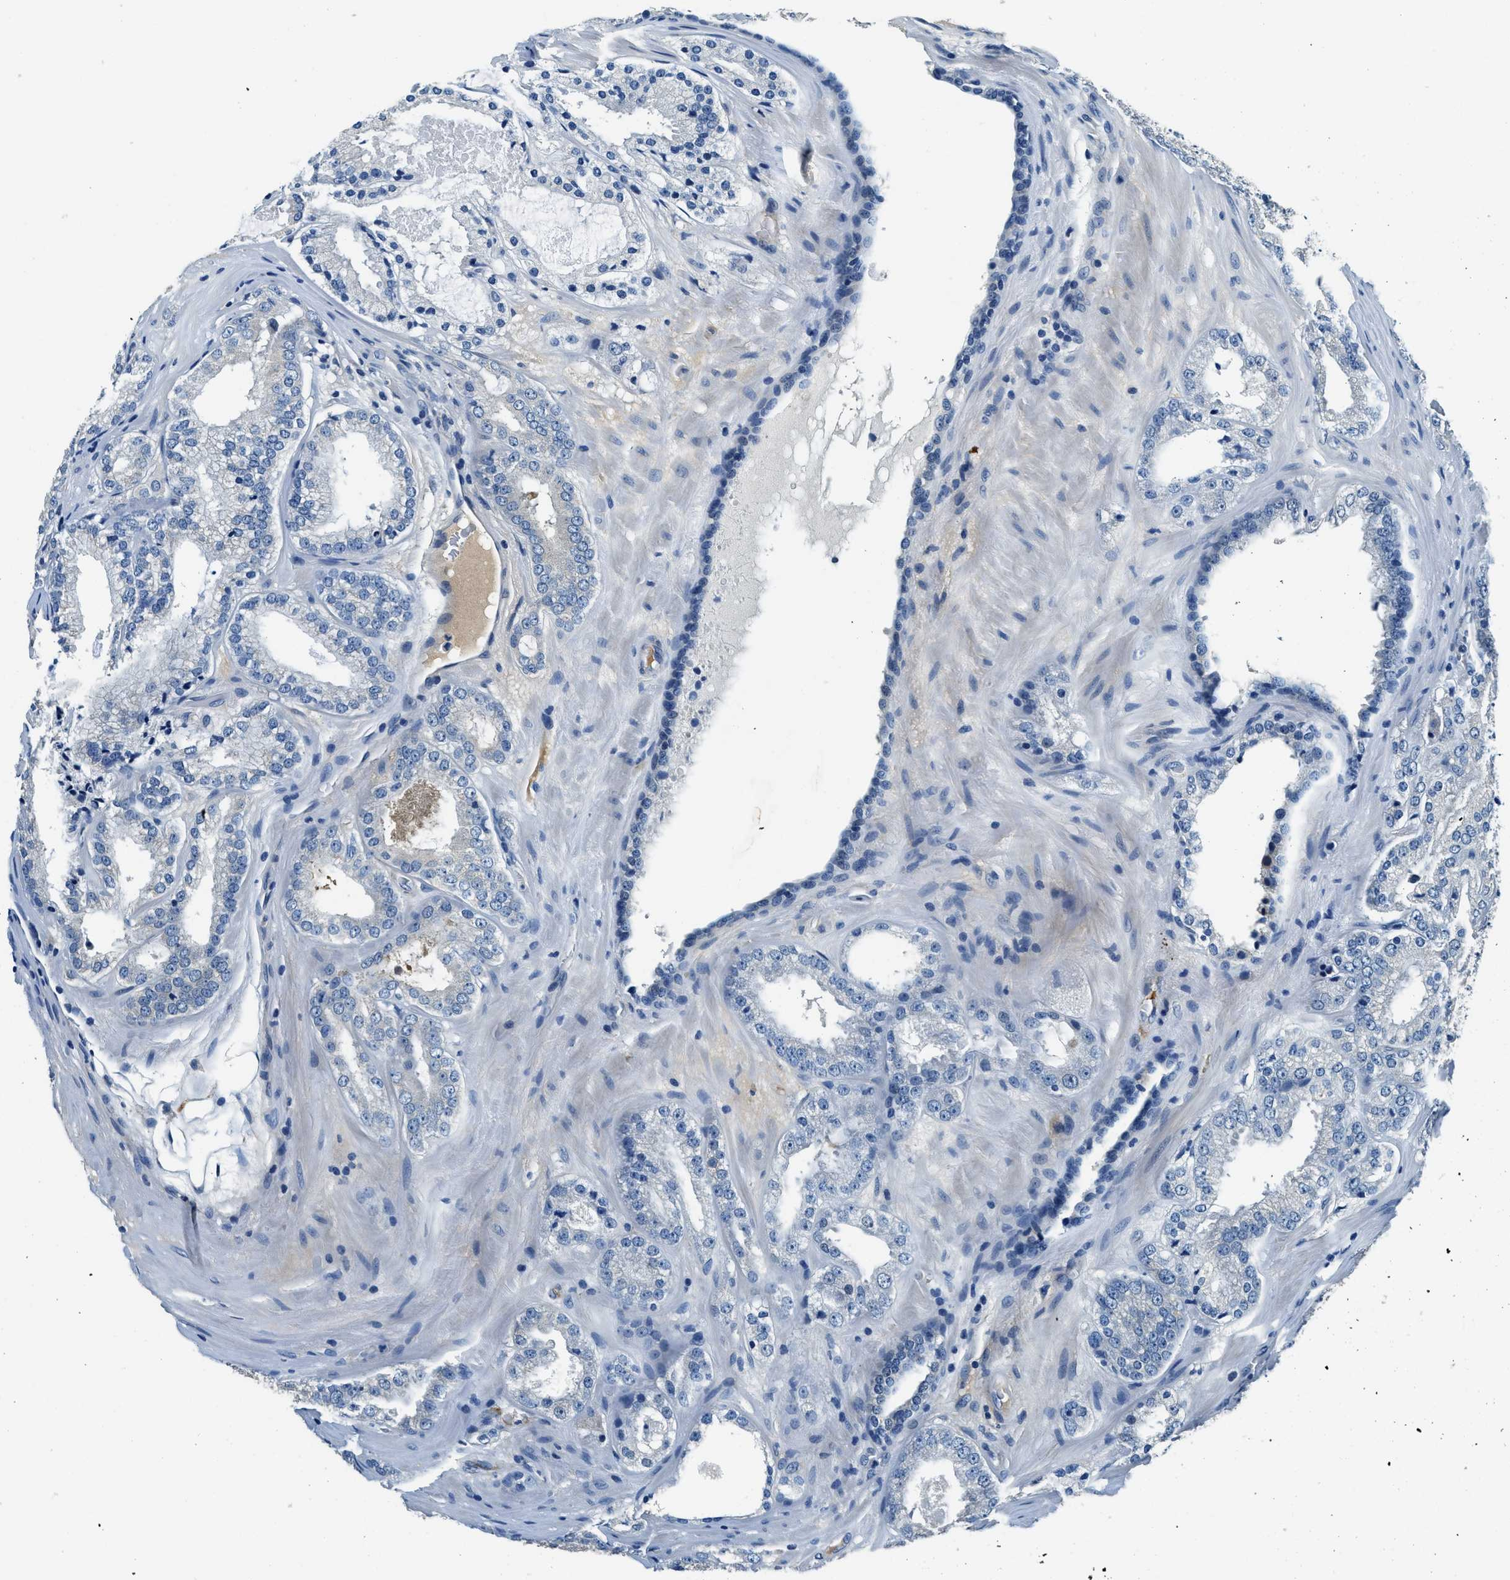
{"staining": {"intensity": "negative", "quantity": "none", "location": "none"}, "tissue": "prostate cancer", "cell_type": "Tumor cells", "image_type": "cancer", "snomed": [{"axis": "morphology", "description": "Adenocarcinoma, High grade"}, {"axis": "topography", "description": "Prostate"}], "caption": "The histopathology image exhibits no significant positivity in tumor cells of prostate cancer (adenocarcinoma (high-grade)).", "gene": "TMEM186", "patient": {"sex": "male", "age": 65}}